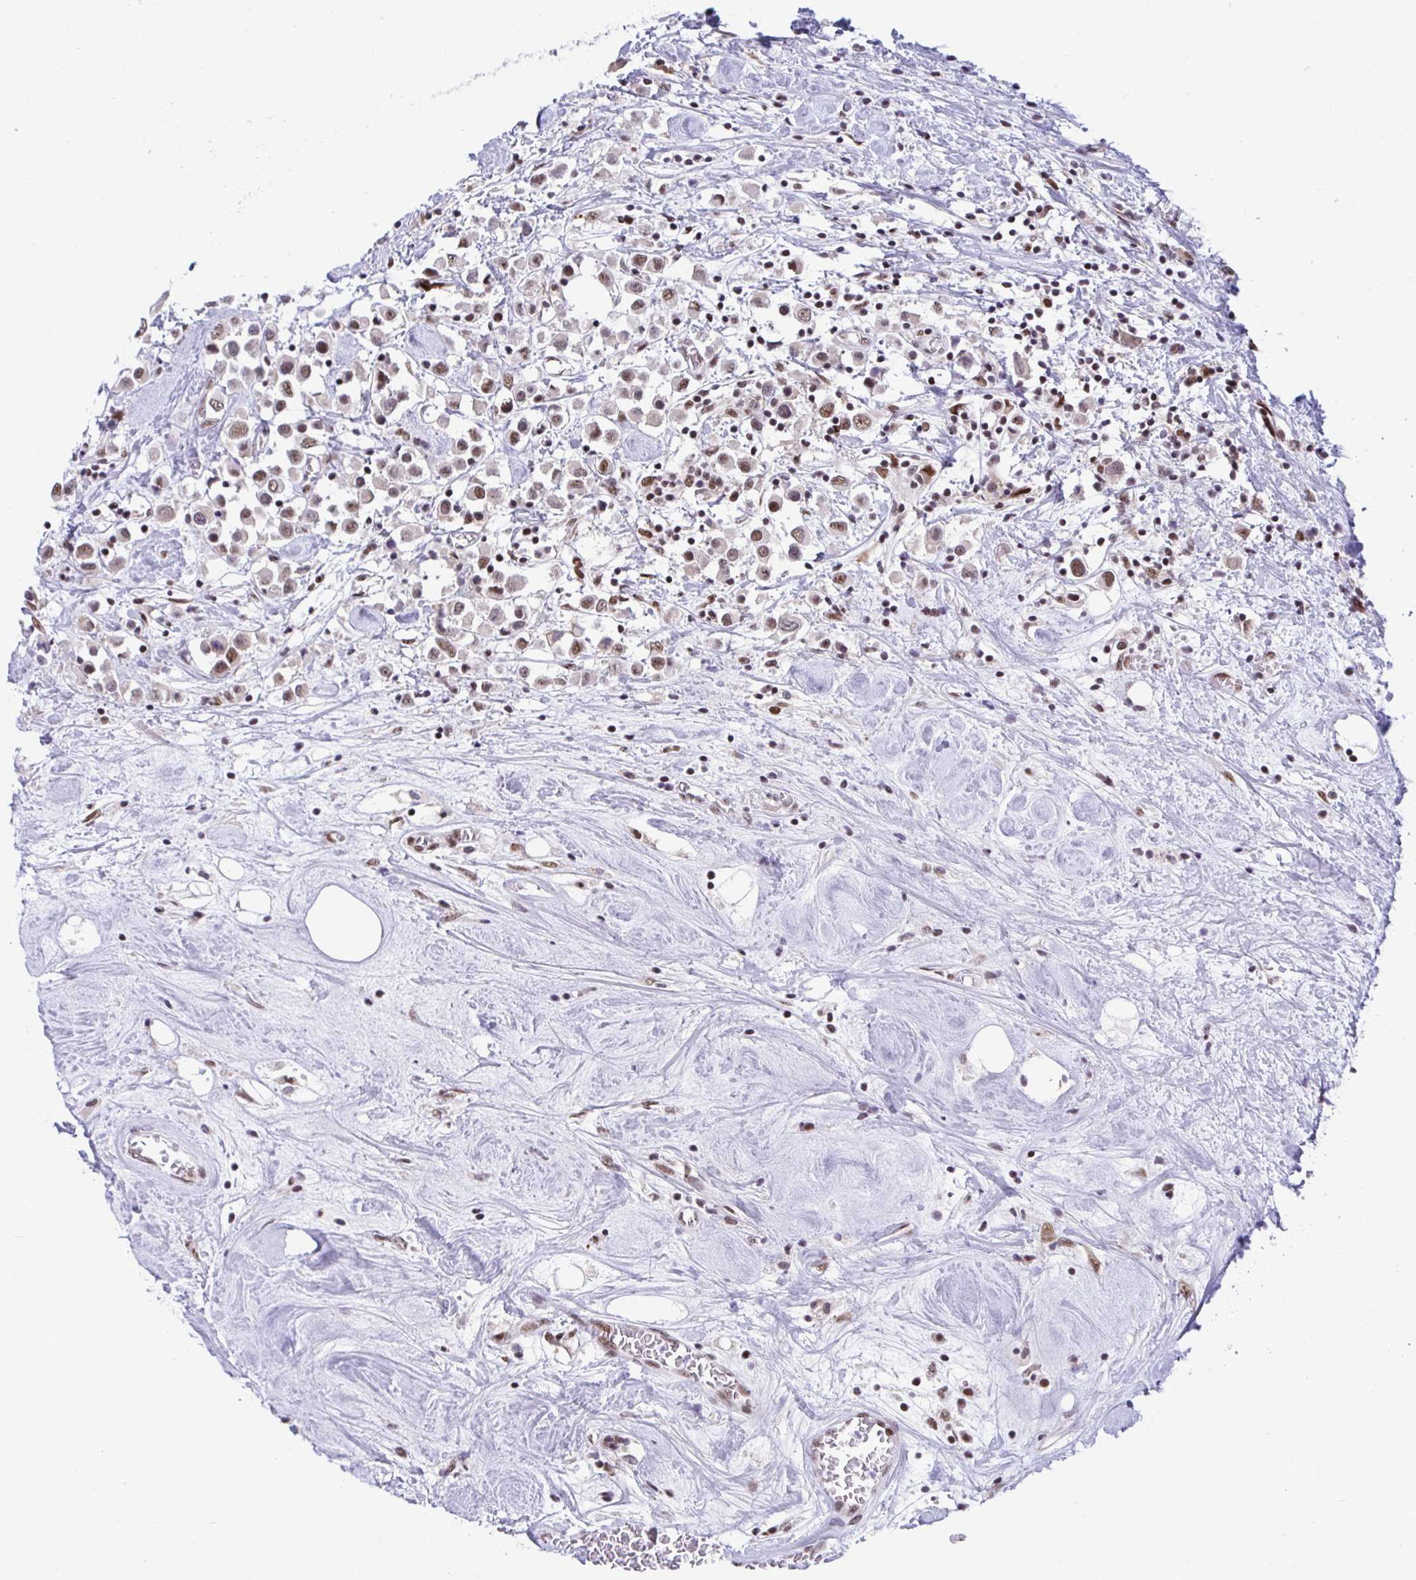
{"staining": {"intensity": "moderate", "quantity": ">75%", "location": "nuclear"}, "tissue": "breast cancer", "cell_type": "Tumor cells", "image_type": "cancer", "snomed": [{"axis": "morphology", "description": "Duct carcinoma"}, {"axis": "topography", "description": "Breast"}], "caption": "This is a photomicrograph of IHC staining of infiltrating ductal carcinoma (breast), which shows moderate expression in the nuclear of tumor cells.", "gene": "WBP11", "patient": {"sex": "female", "age": 61}}